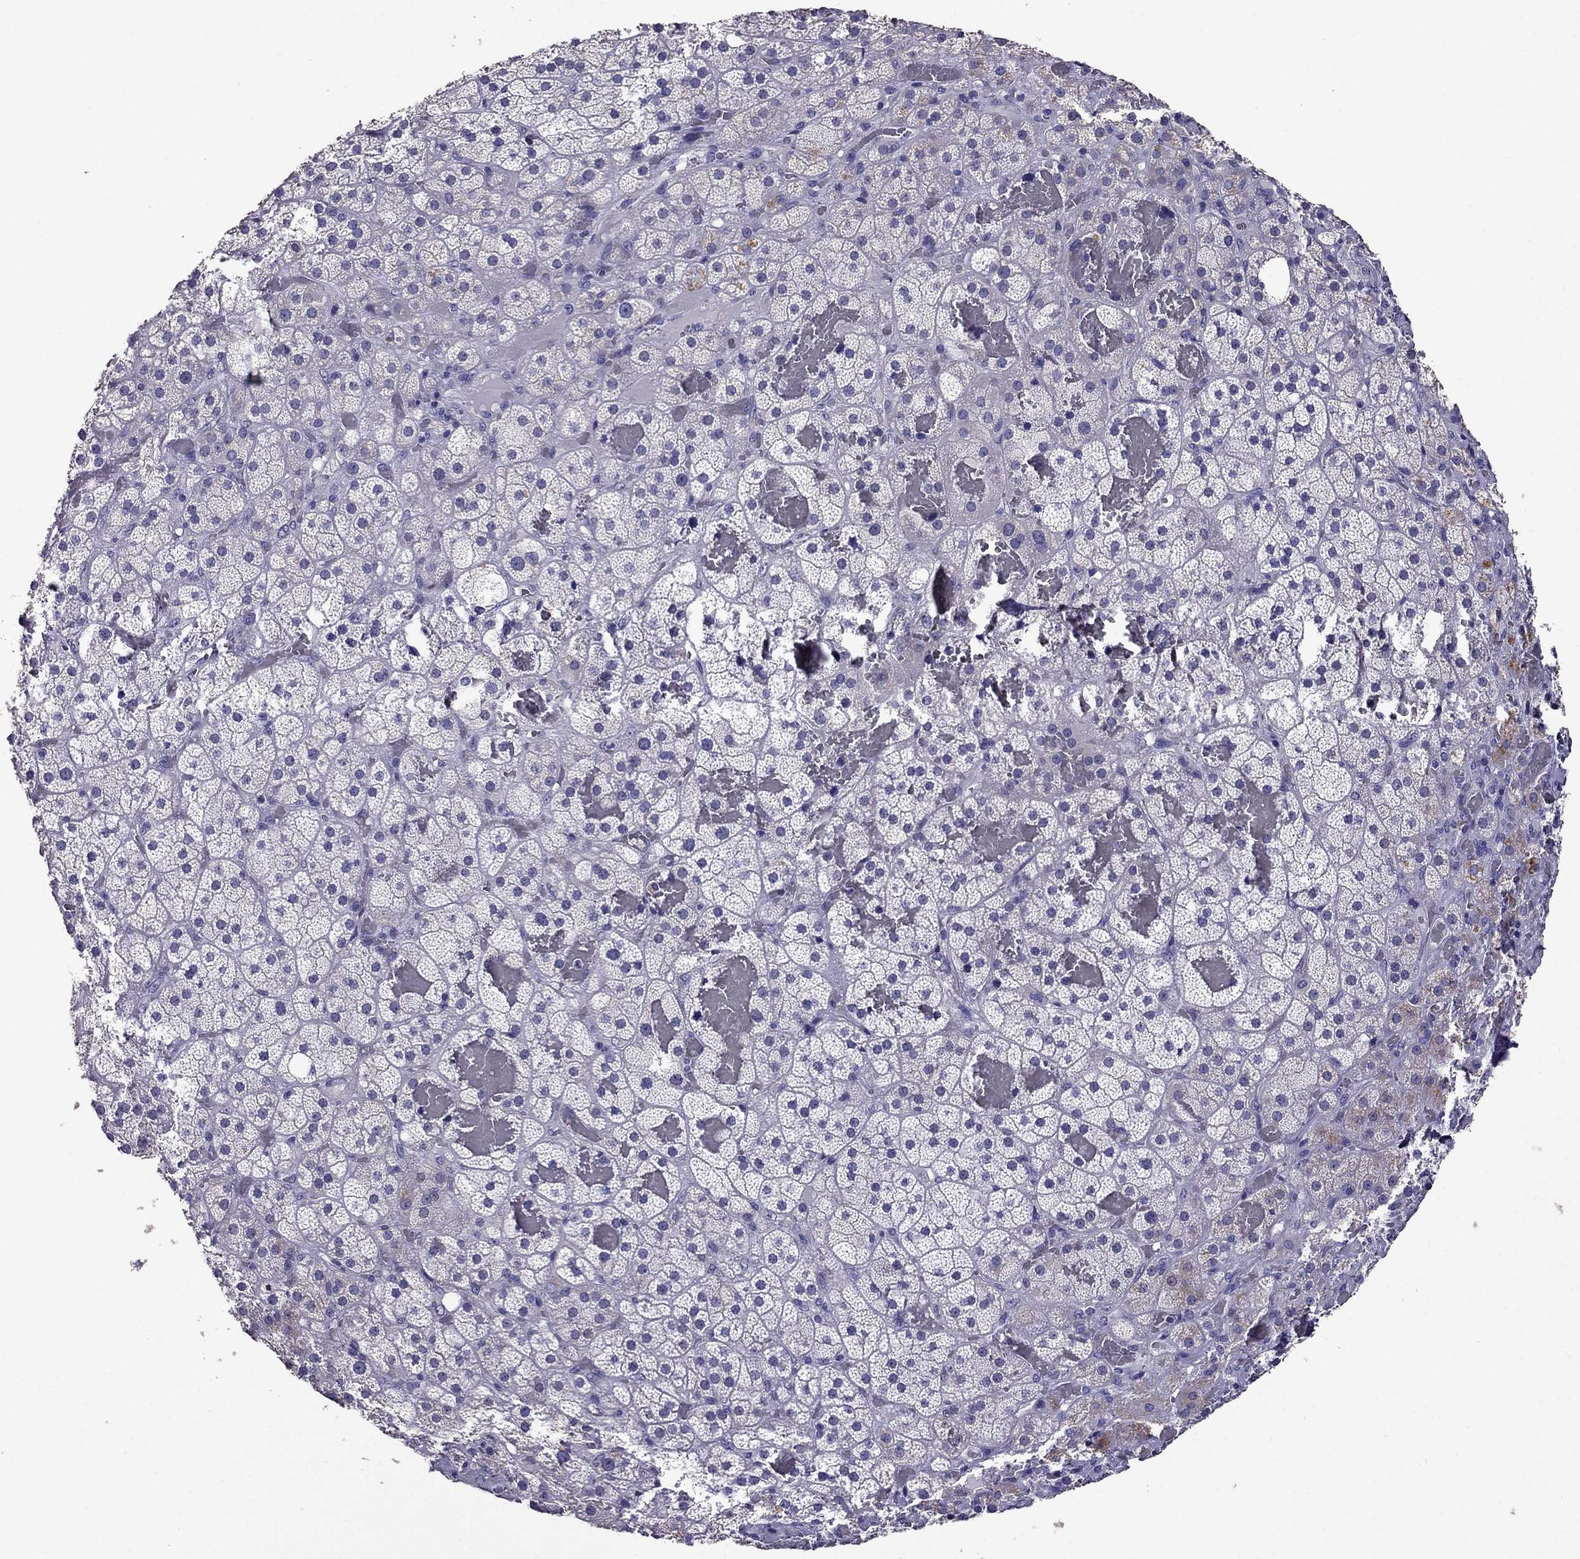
{"staining": {"intensity": "negative", "quantity": "none", "location": "none"}, "tissue": "adrenal gland", "cell_type": "Glandular cells", "image_type": "normal", "snomed": [{"axis": "morphology", "description": "Normal tissue, NOS"}, {"axis": "topography", "description": "Adrenal gland"}], "caption": "This is a histopathology image of immunohistochemistry staining of benign adrenal gland, which shows no staining in glandular cells.", "gene": "NKX3", "patient": {"sex": "male", "age": 57}}